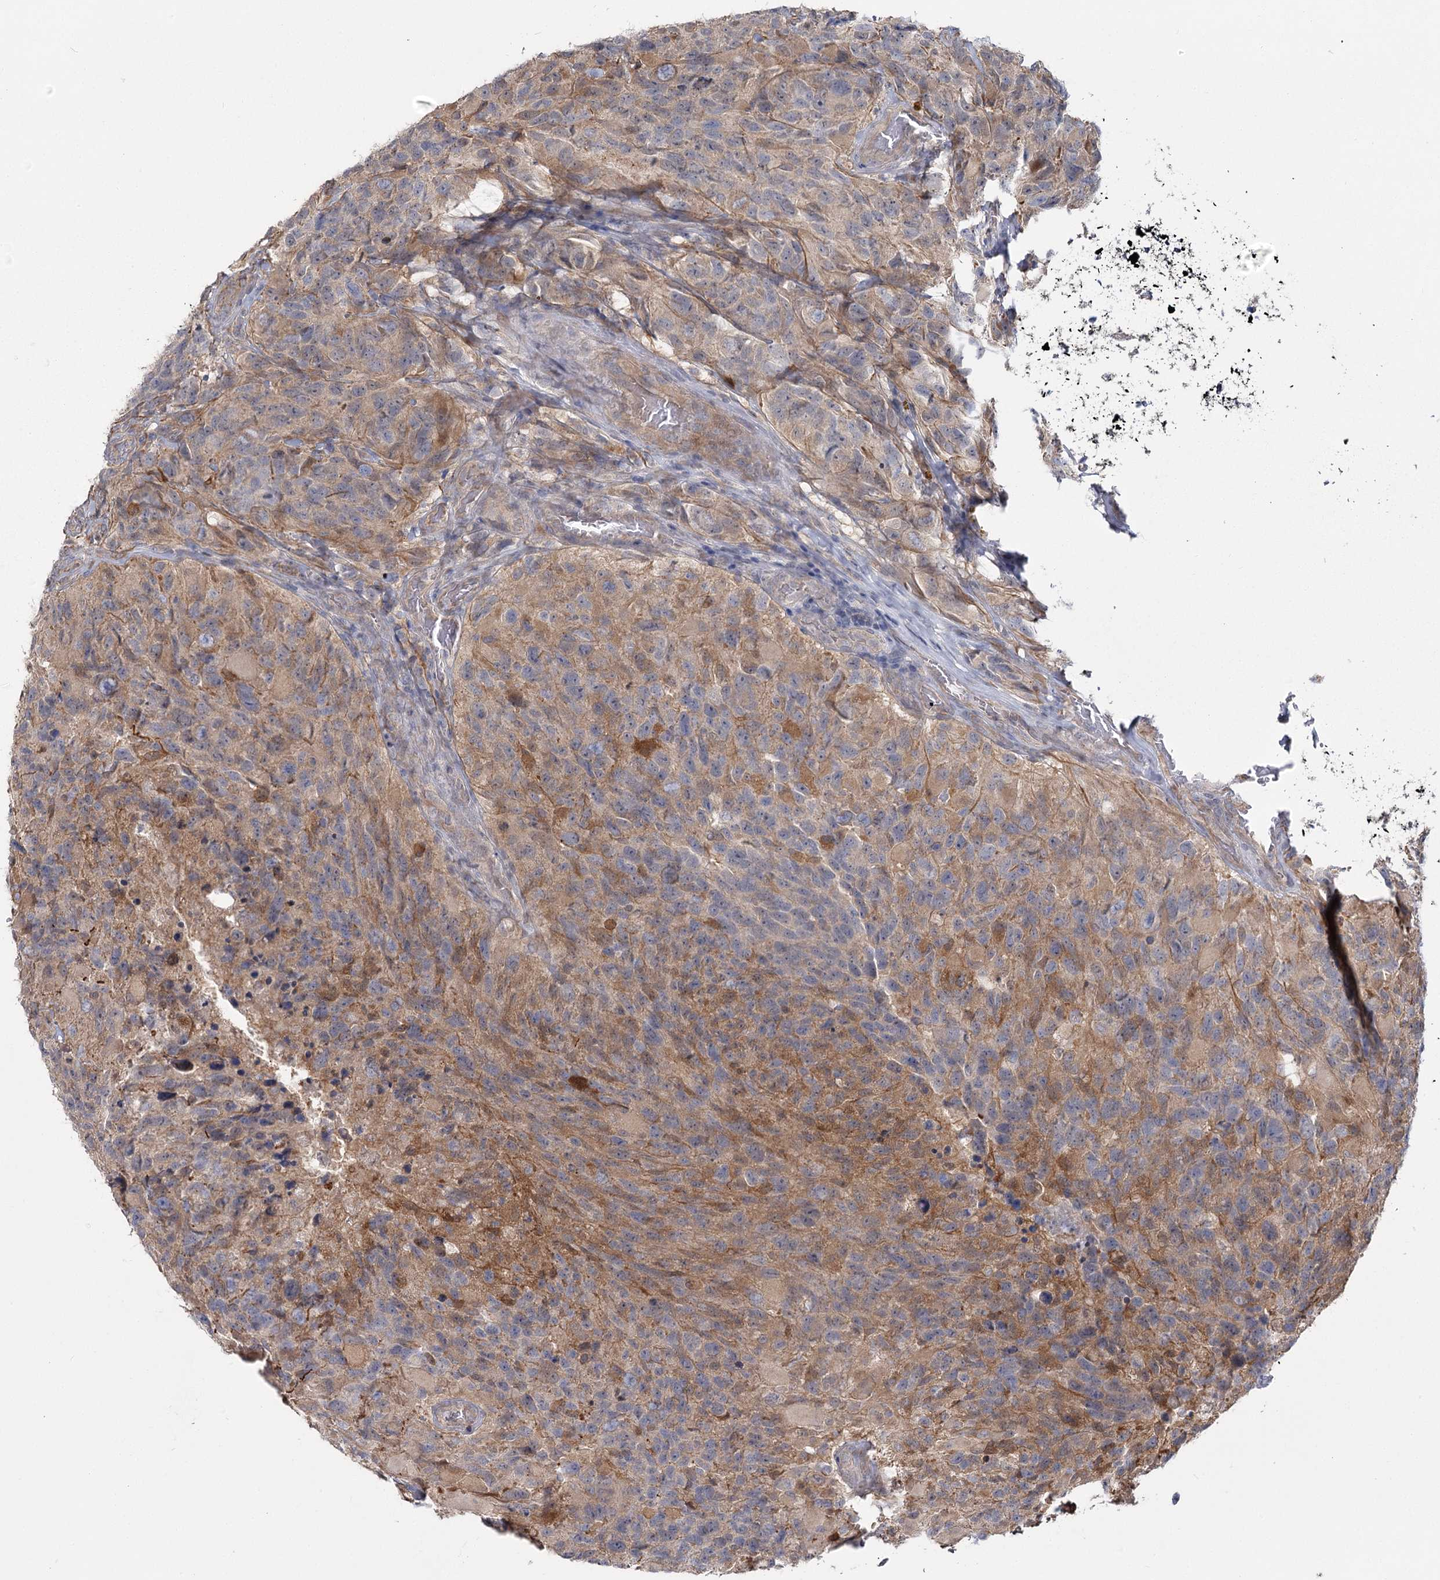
{"staining": {"intensity": "weak", "quantity": "25%-75%", "location": "cytoplasmic/membranous"}, "tissue": "glioma", "cell_type": "Tumor cells", "image_type": "cancer", "snomed": [{"axis": "morphology", "description": "Glioma, malignant, High grade"}, {"axis": "topography", "description": "Brain"}], "caption": "Immunohistochemistry (IHC) (DAB) staining of malignant glioma (high-grade) shows weak cytoplasmic/membranous protein staining in about 25%-75% of tumor cells.", "gene": "TBC1D9B", "patient": {"sex": "male", "age": 69}}